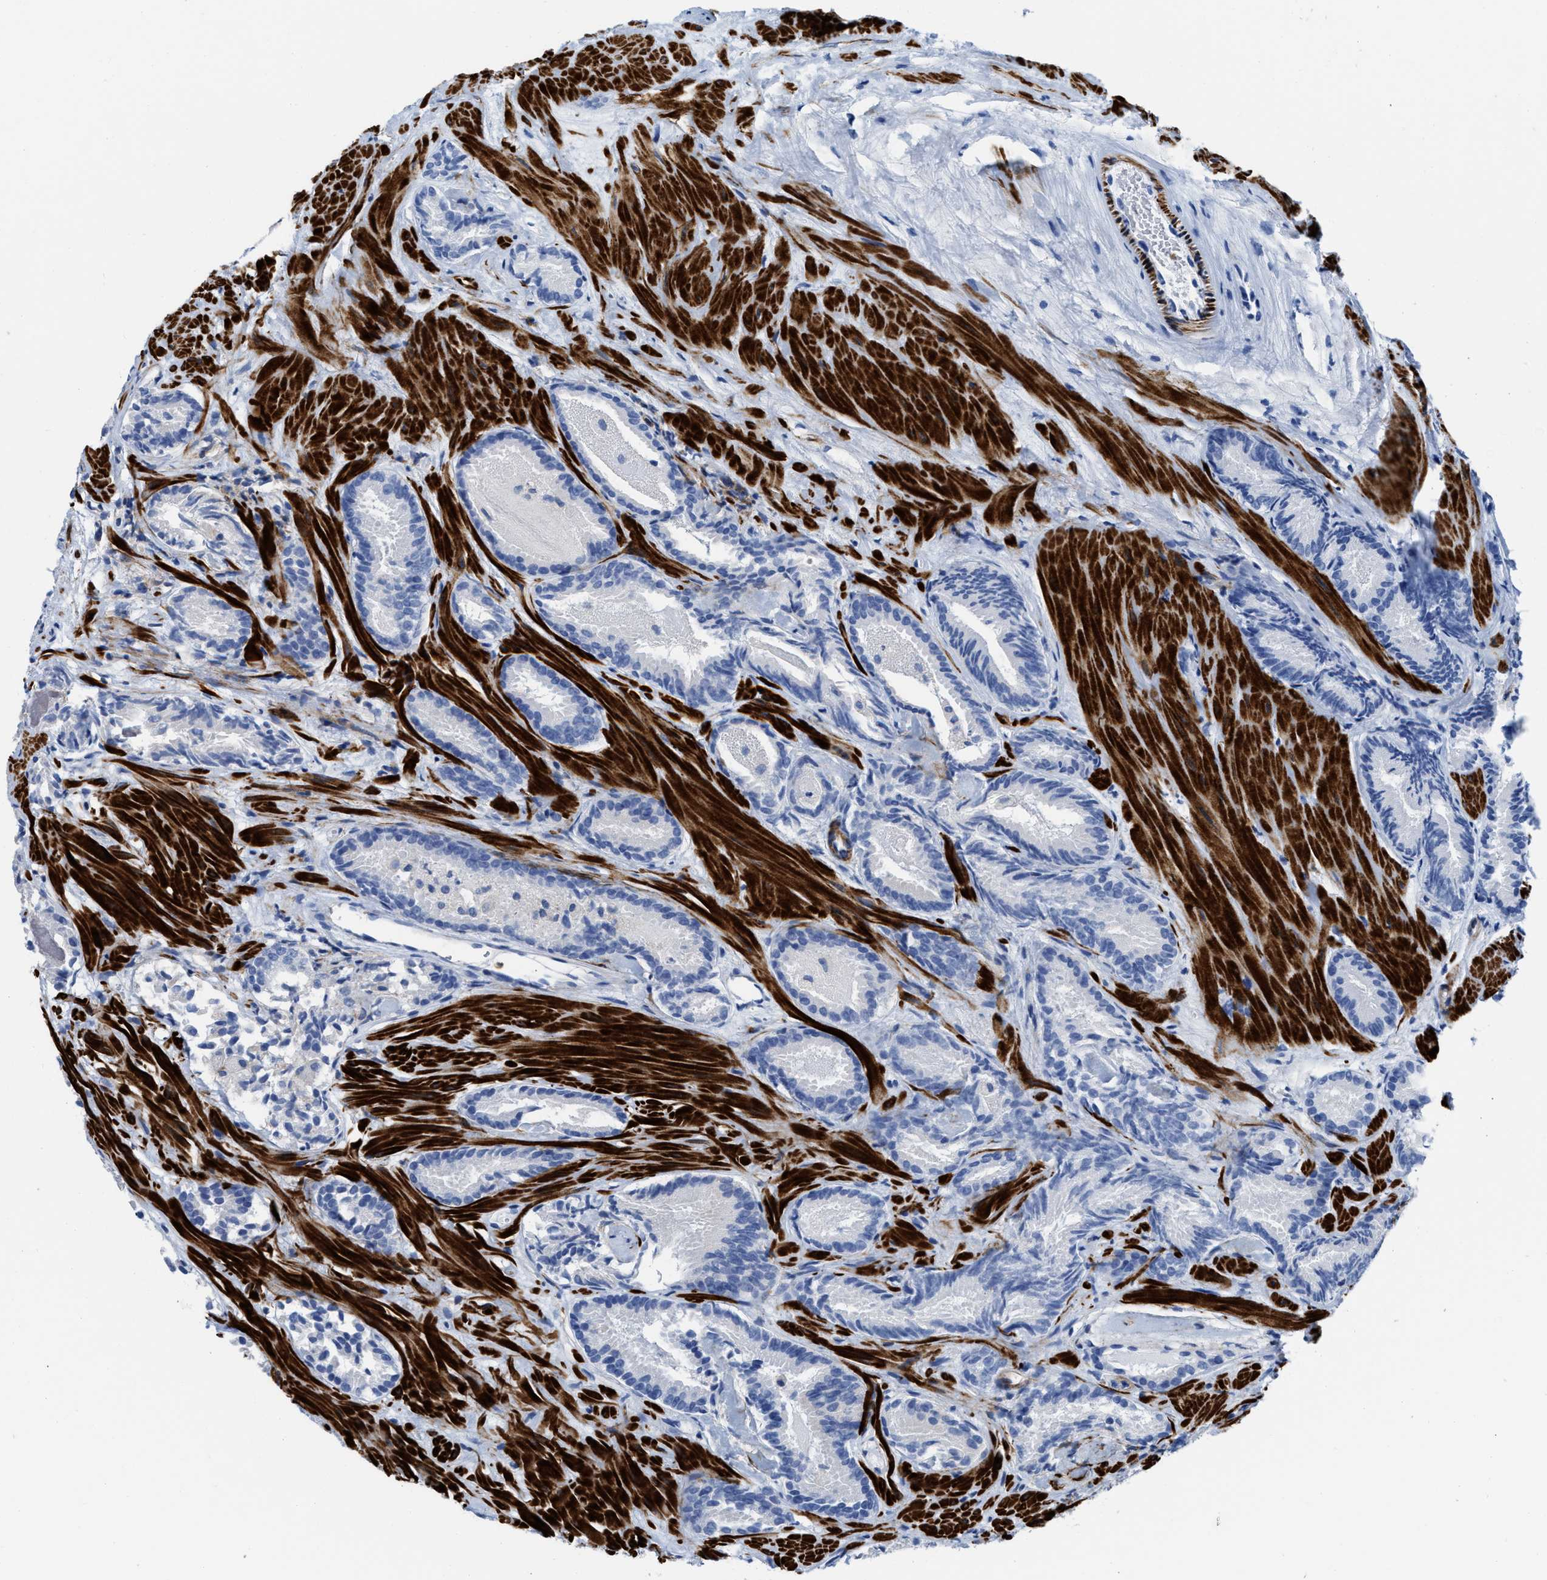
{"staining": {"intensity": "negative", "quantity": "none", "location": "none"}, "tissue": "prostate cancer", "cell_type": "Tumor cells", "image_type": "cancer", "snomed": [{"axis": "morphology", "description": "Adenocarcinoma, Low grade"}, {"axis": "topography", "description": "Prostate"}], "caption": "A high-resolution photomicrograph shows immunohistochemistry staining of prostate adenocarcinoma (low-grade), which displays no significant positivity in tumor cells.", "gene": "PRMT2", "patient": {"sex": "male", "age": 51}}